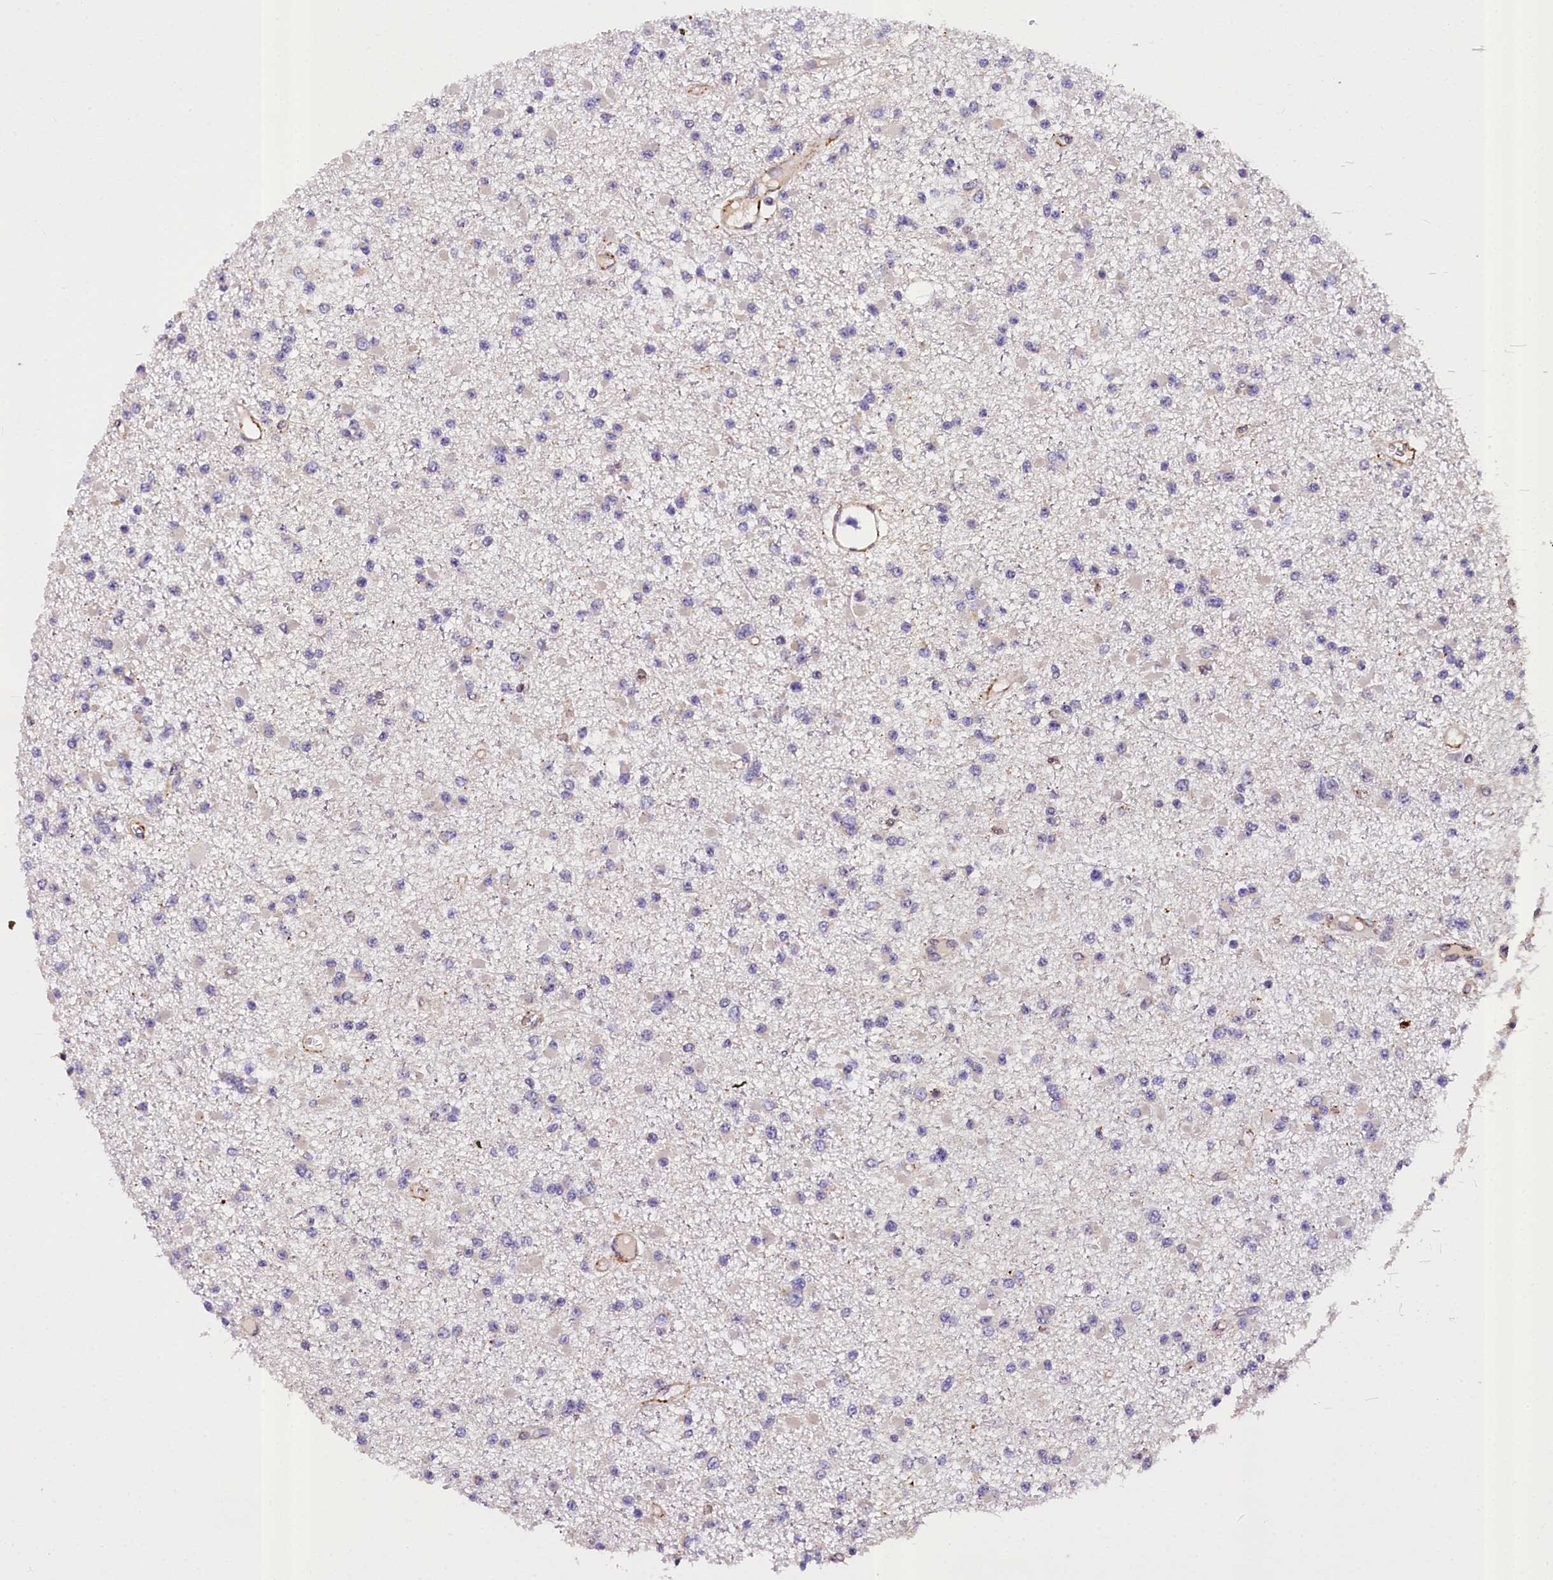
{"staining": {"intensity": "negative", "quantity": "none", "location": "none"}, "tissue": "glioma", "cell_type": "Tumor cells", "image_type": "cancer", "snomed": [{"axis": "morphology", "description": "Glioma, malignant, Low grade"}, {"axis": "topography", "description": "Brain"}], "caption": "An IHC histopathology image of glioma is shown. There is no staining in tumor cells of glioma. (Brightfield microscopy of DAB immunohistochemistry at high magnification).", "gene": "SUPV3L1", "patient": {"sex": "female", "age": 22}}